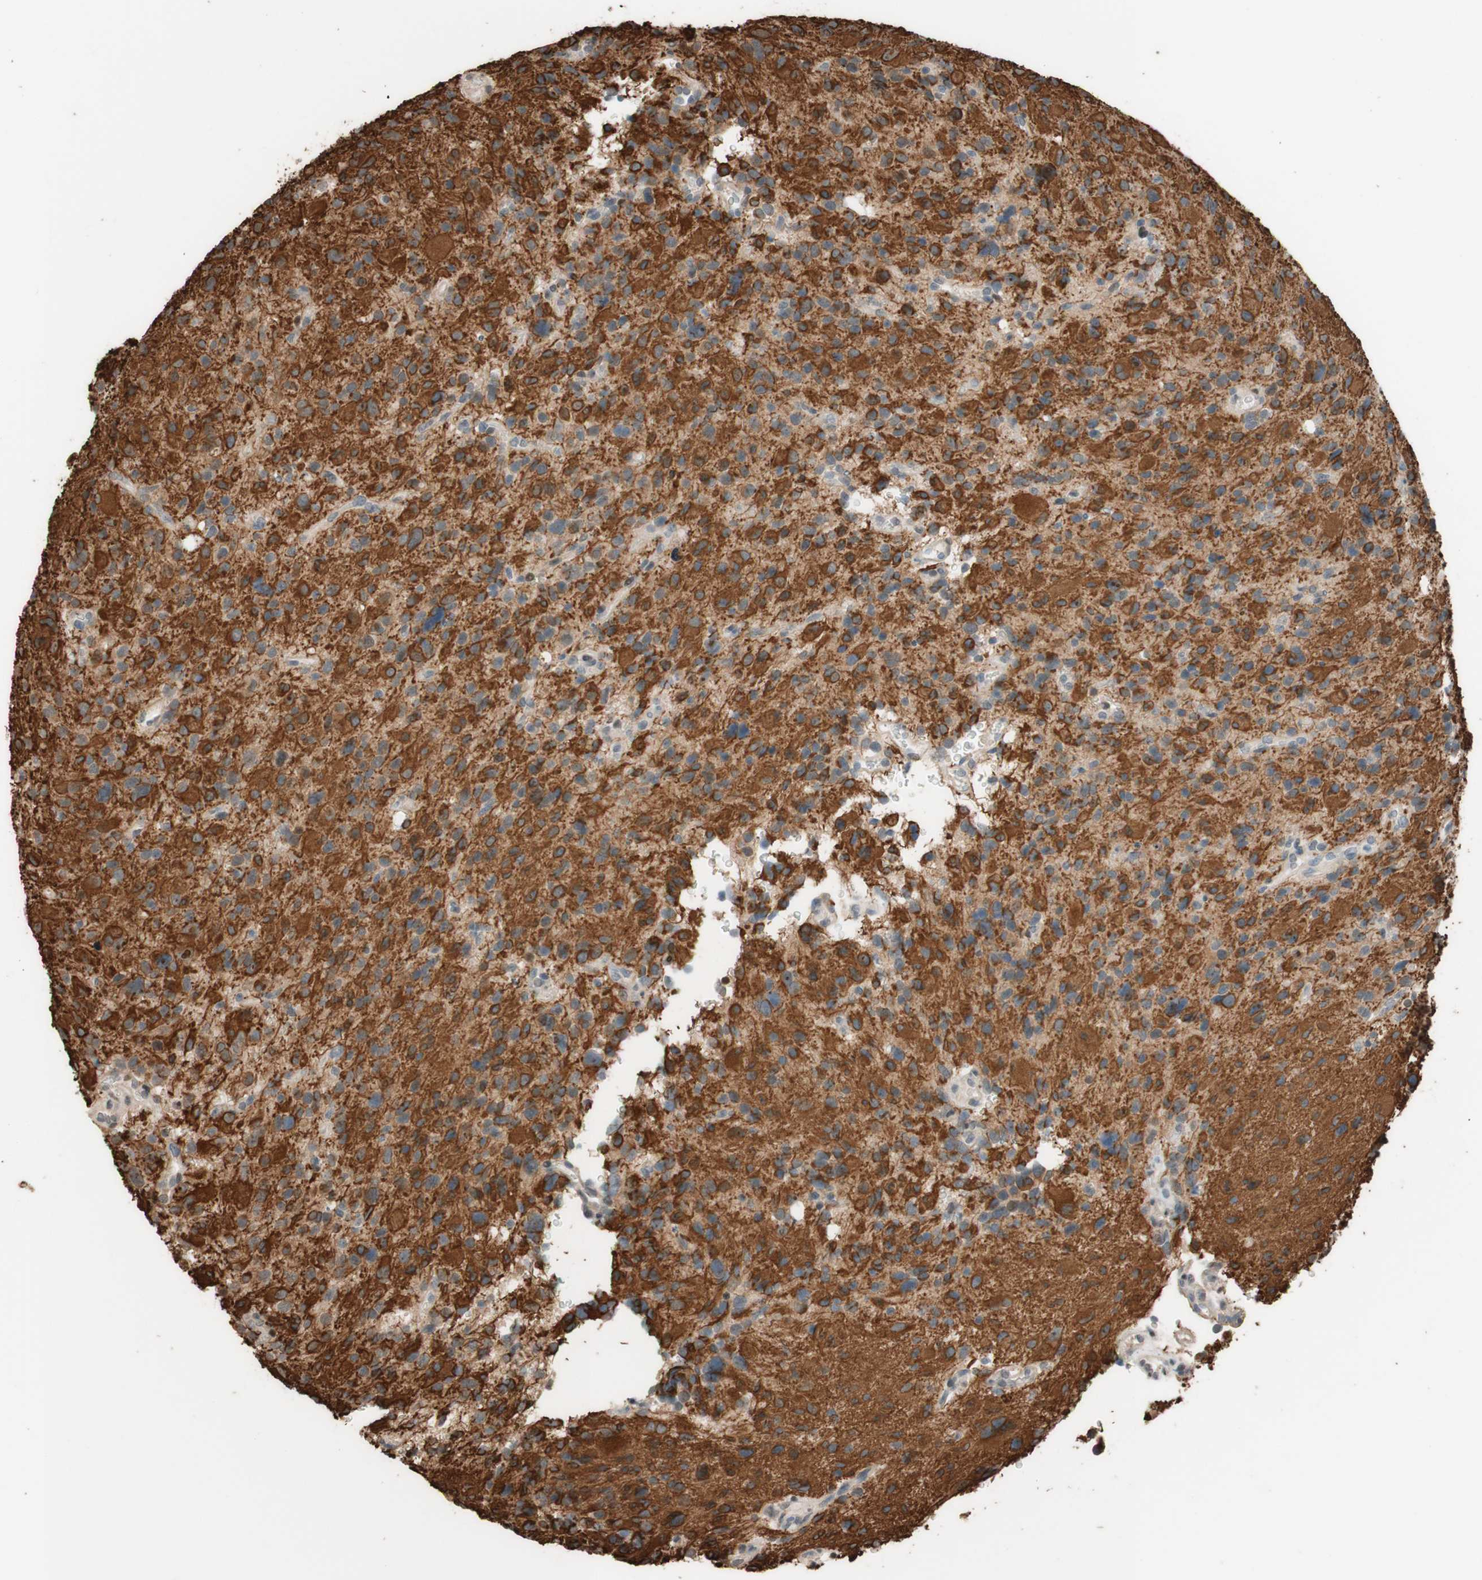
{"staining": {"intensity": "strong", "quantity": ">75%", "location": "cytoplasmic/membranous"}, "tissue": "glioma", "cell_type": "Tumor cells", "image_type": "cancer", "snomed": [{"axis": "morphology", "description": "Glioma, malignant, High grade"}, {"axis": "topography", "description": "Brain"}], "caption": "Strong cytoplasmic/membranous protein expression is present in about >75% of tumor cells in glioma.", "gene": "CCNC", "patient": {"sex": "male", "age": 48}}